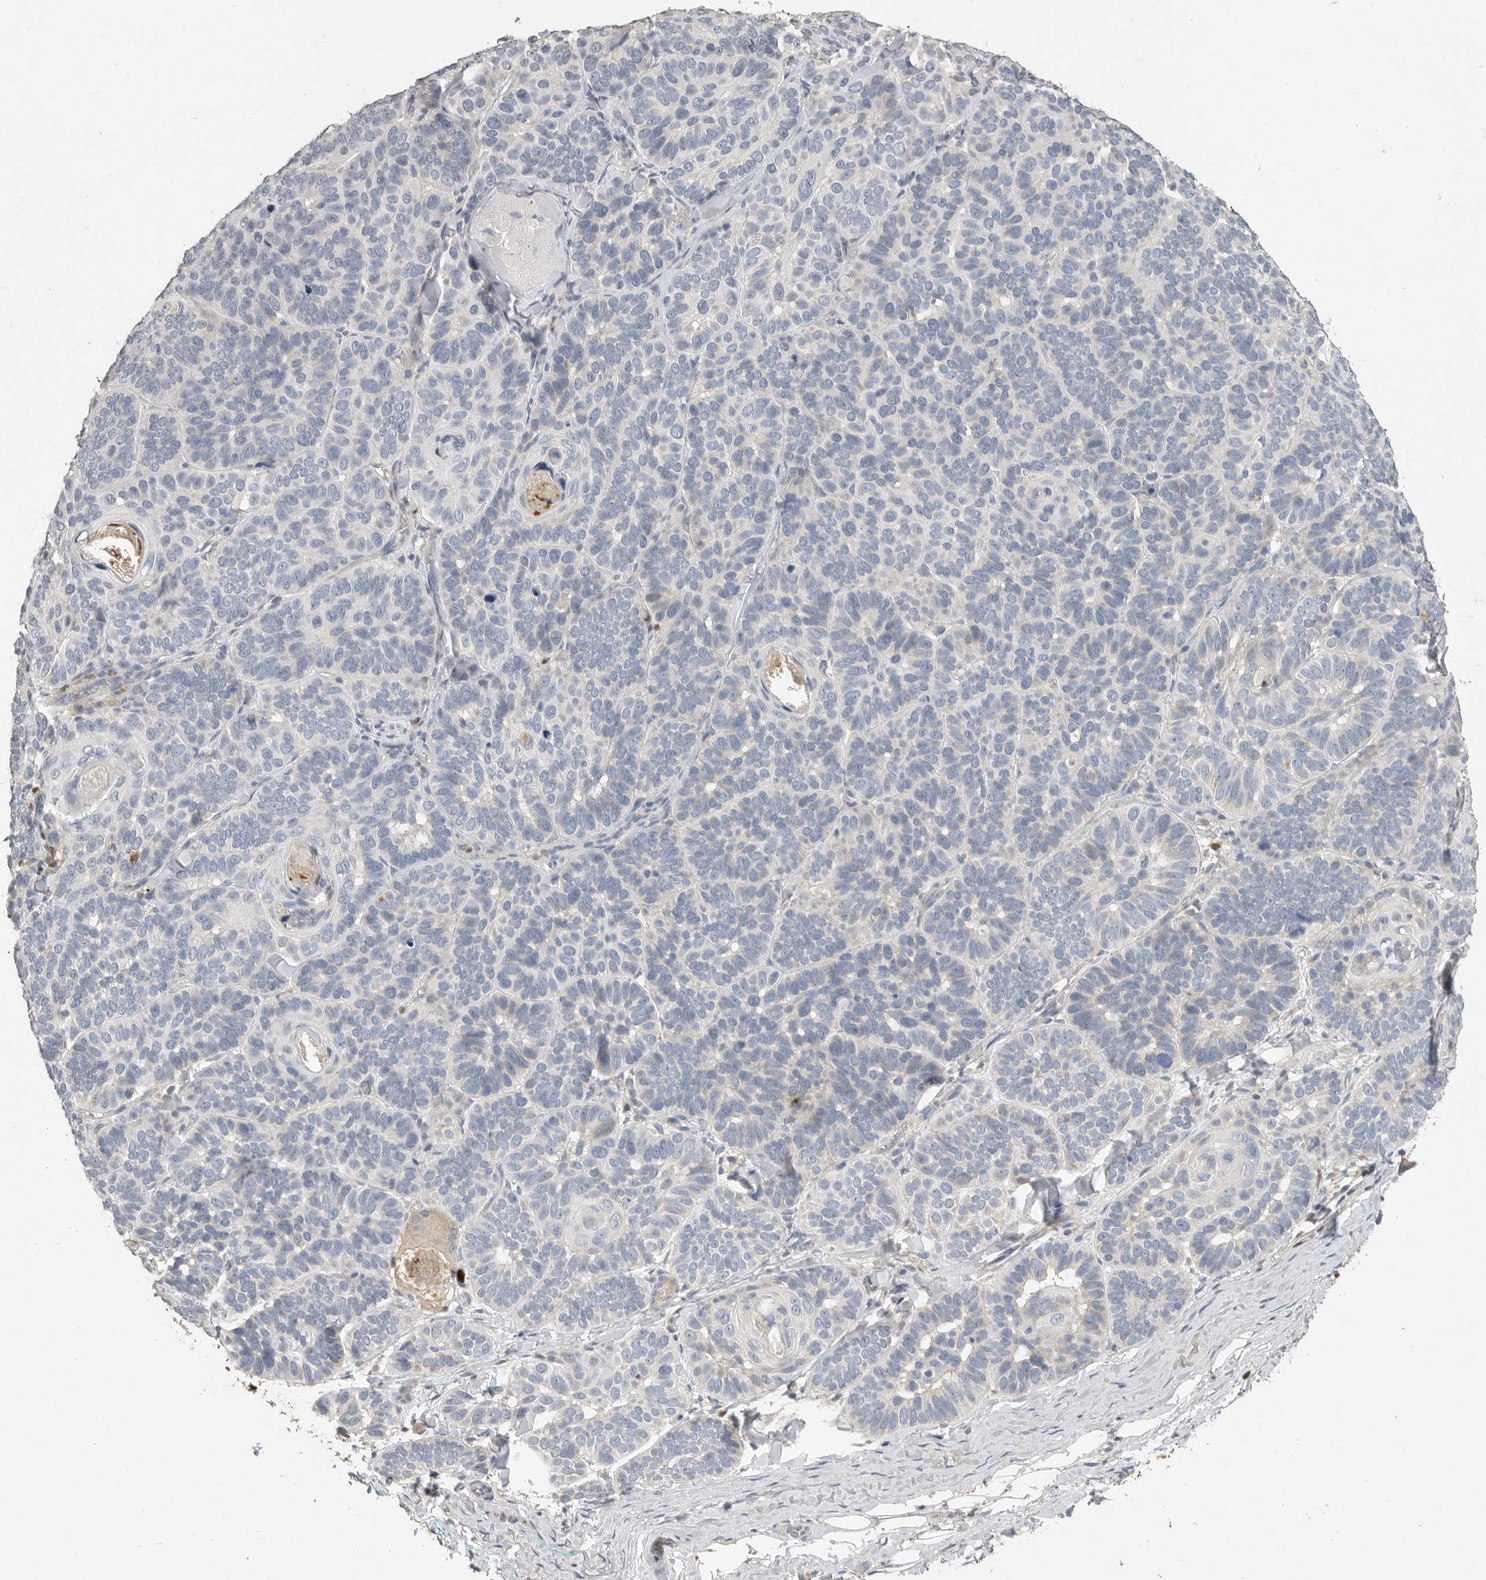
{"staining": {"intensity": "negative", "quantity": "none", "location": "none"}, "tissue": "skin cancer", "cell_type": "Tumor cells", "image_type": "cancer", "snomed": [{"axis": "morphology", "description": "Basal cell carcinoma"}, {"axis": "topography", "description": "Skin"}], "caption": "A photomicrograph of human skin cancer (basal cell carcinoma) is negative for staining in tumor cells.", "gene": "LTBR", "patient": {"sex": "male", "age": 62}}